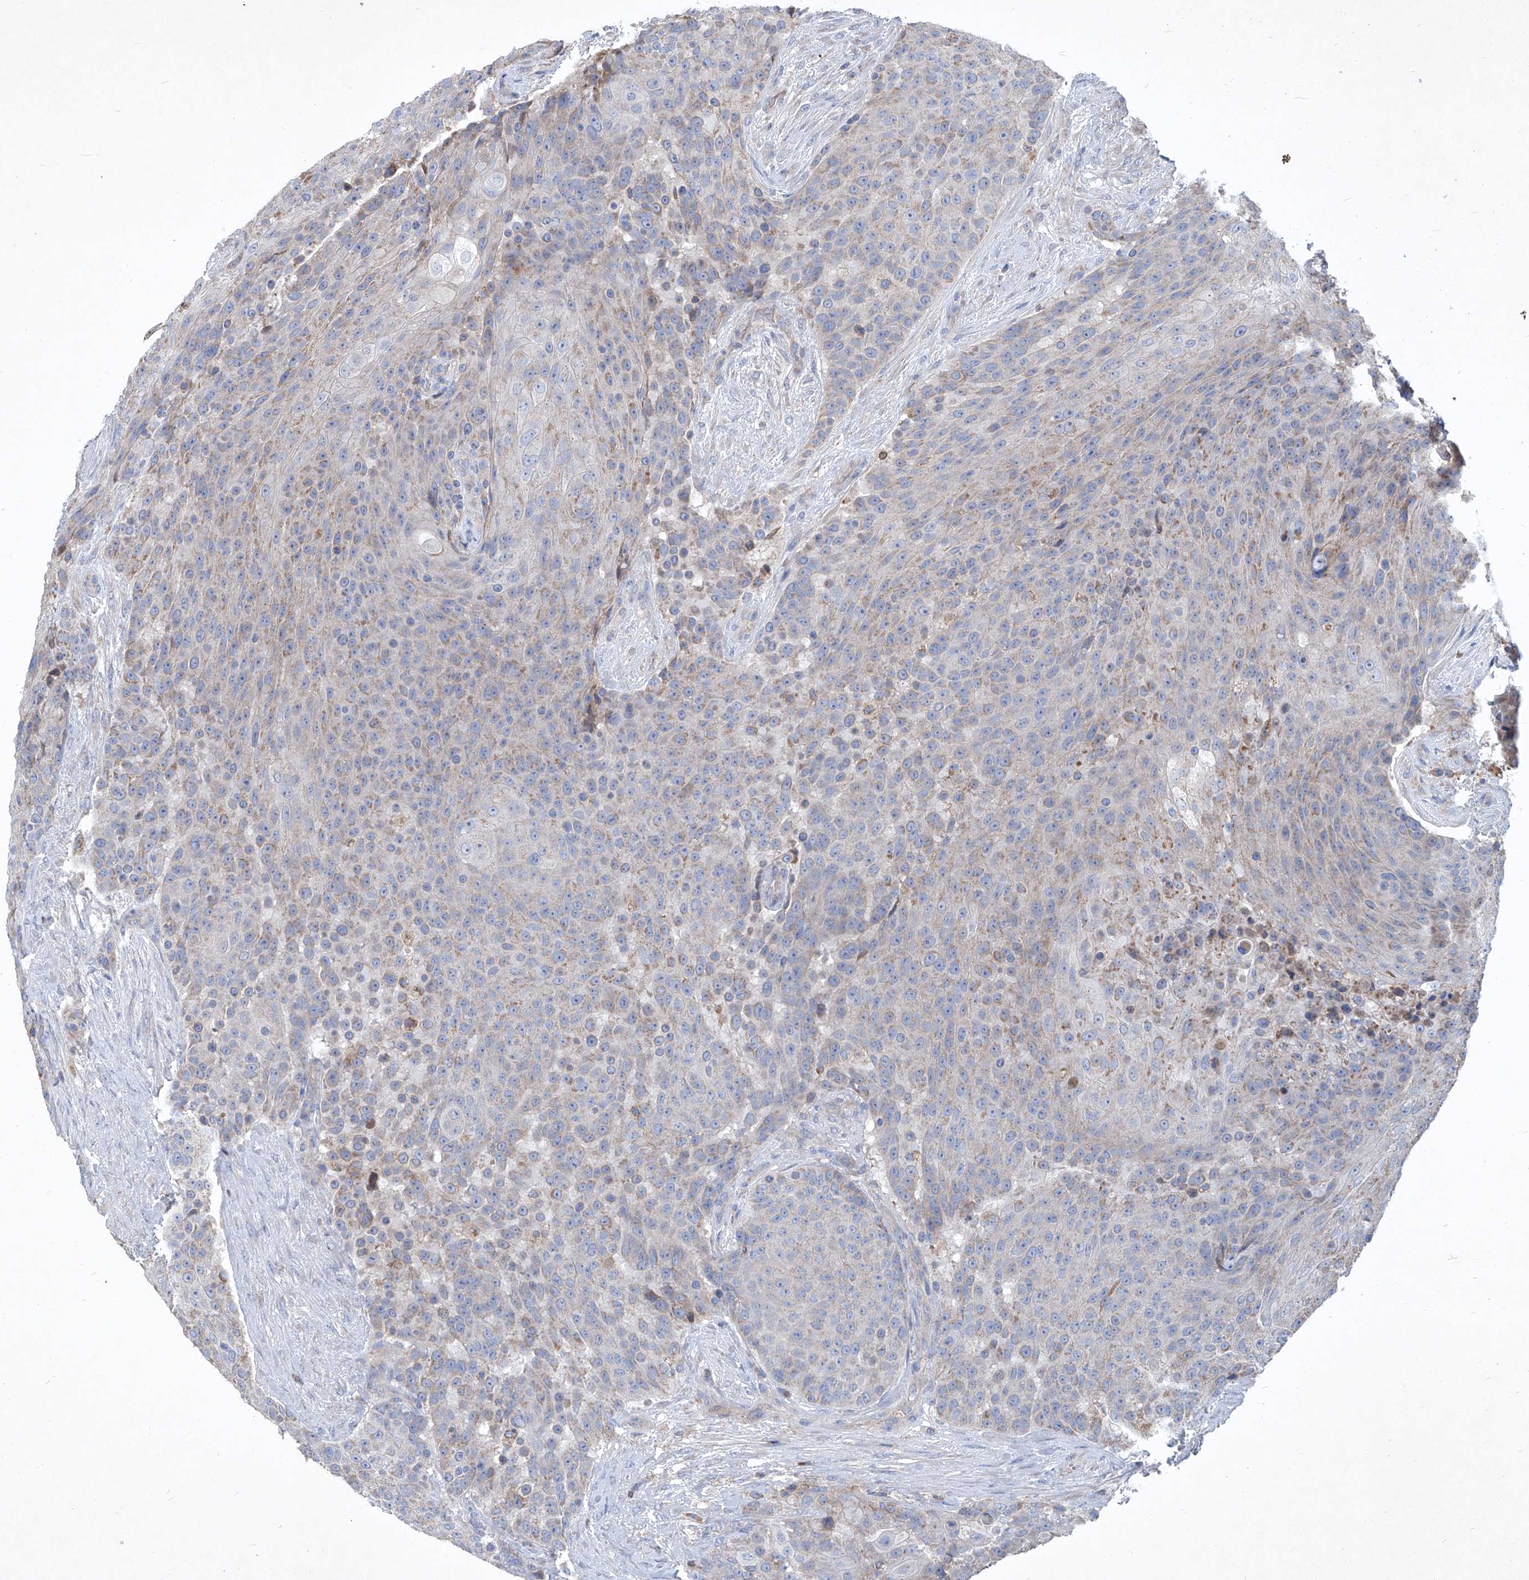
{"staining": {"intensity": "weak", "quantity": "<25%", "location": "cytoplasmic/membranous"}, "tissue": "urothelial cancer", "cell_type": "Tumor cells", "image_type": "cancer", "snomed": [{"axis": "morphology", "description": "Urothelial carcinoma, High grade"}, {"axis": "topography", "description": "Urinary bladder"}], "caption": "Urothelial cancer stained for a protein using IHC reveals no staining tumor cells.", "gene": "EPHA8", "patient": {"sex": "female", "age": 63}}